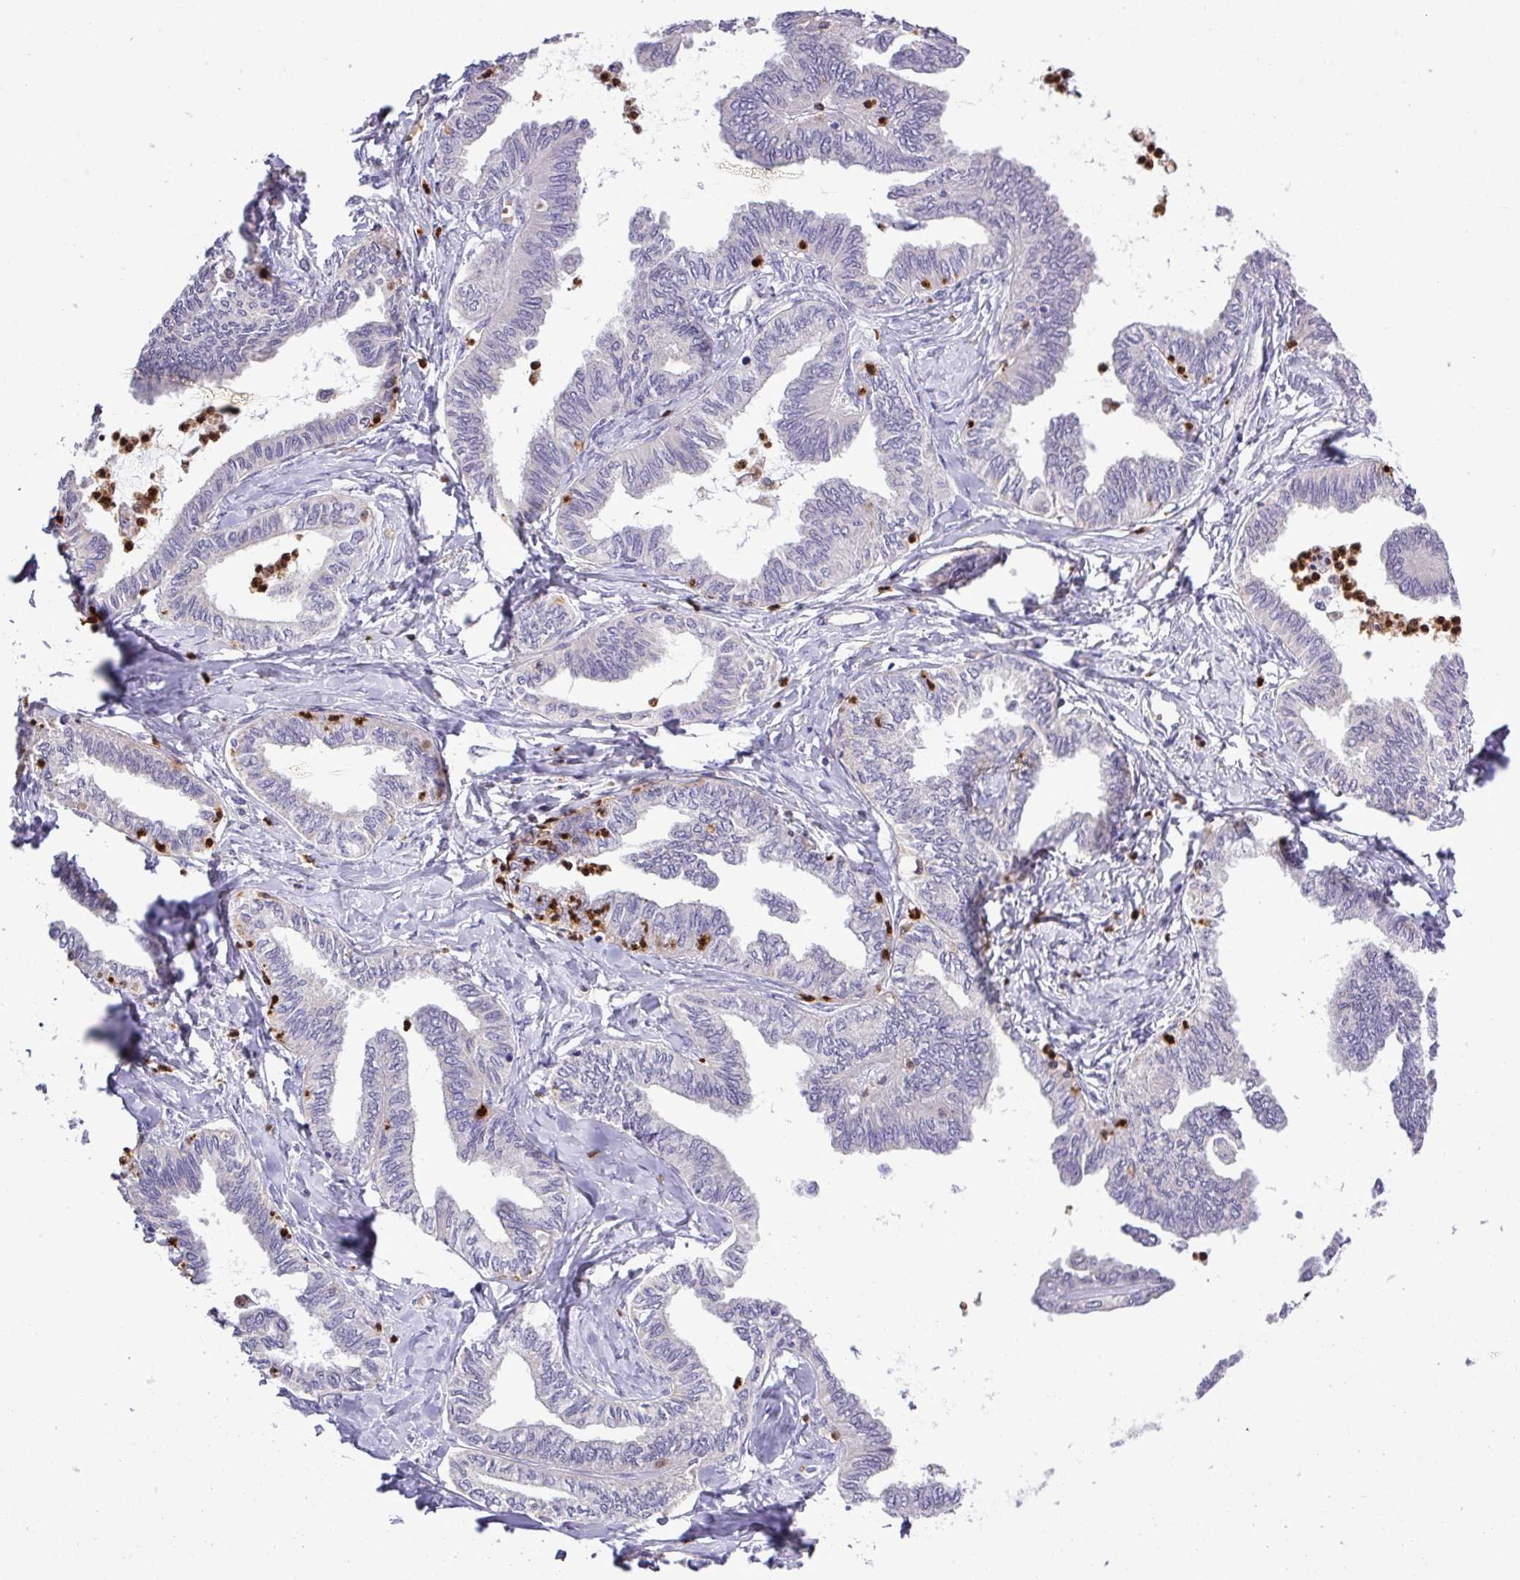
{"staining": {"intensity": "negative", "quantity": "none", "location": "none"}, "tissue": "ovarian cancer", "cell_type": "Tumor cells", "image_type": "cancer", "snomed": [{"axis": "morphology", "description": "Carcinoma, endometroid"}, {"axis": "topography", "description": "Ovary"}], "caption": "An image of human ovarian endometroid carcinoma is negative for staining in tumor cells.", "gene": "MGAT4B", "patient": {"sex": "female", "age": 70}}